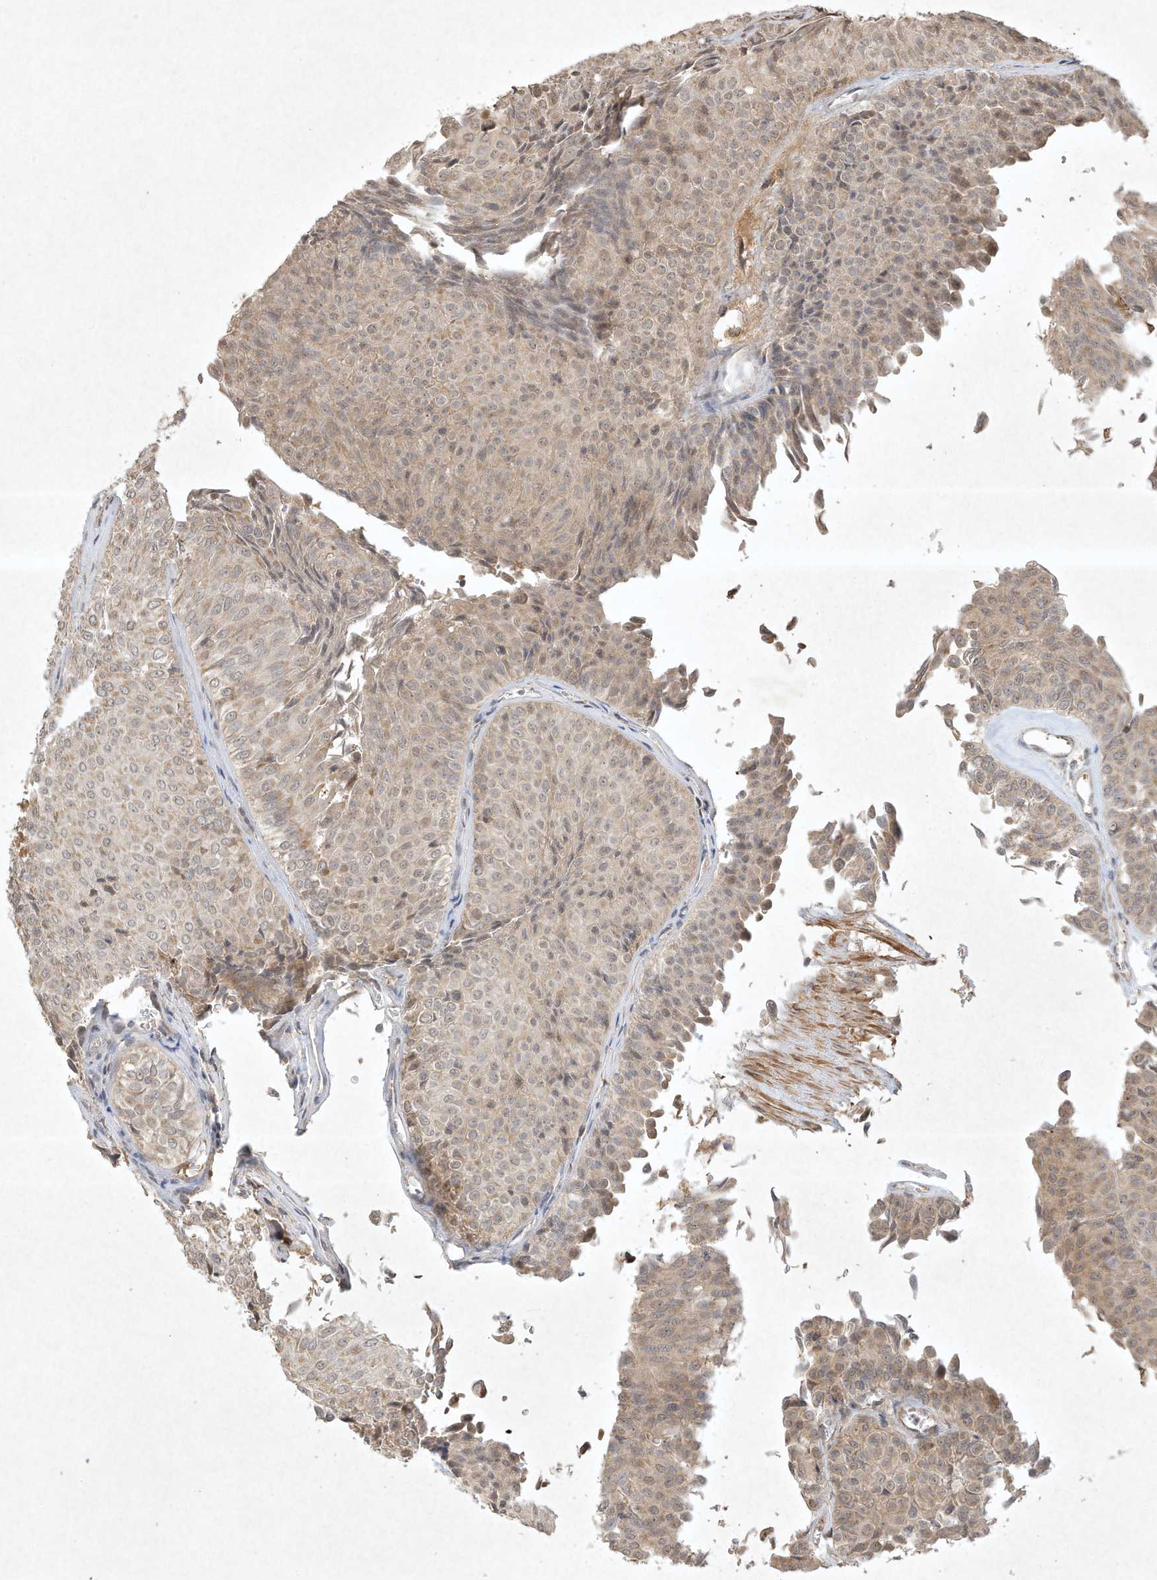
{"staining": {"intensity": "weak", "quantity": ">75%", "location": "cytoplasmic/membranous"}, "tissue": "urothelial cancer", "cell_type": "Tumor cells", "image_type": "cancer", "snomed": [{"axis": "morphology", "description": "Urothelial carcinoma, Low grade"}, {"axis": "topography", "description": "Urinary bladder"}], "caption": "An image of human urothelial cancer stained for a protein exhibits weak cytoplasmic/membranous brown staining in tumor cells. (DAB IHC with brightfield microscopy, high magnification).", "gene": "BTRC", "patient": {"sex": "male", "age": 78}}